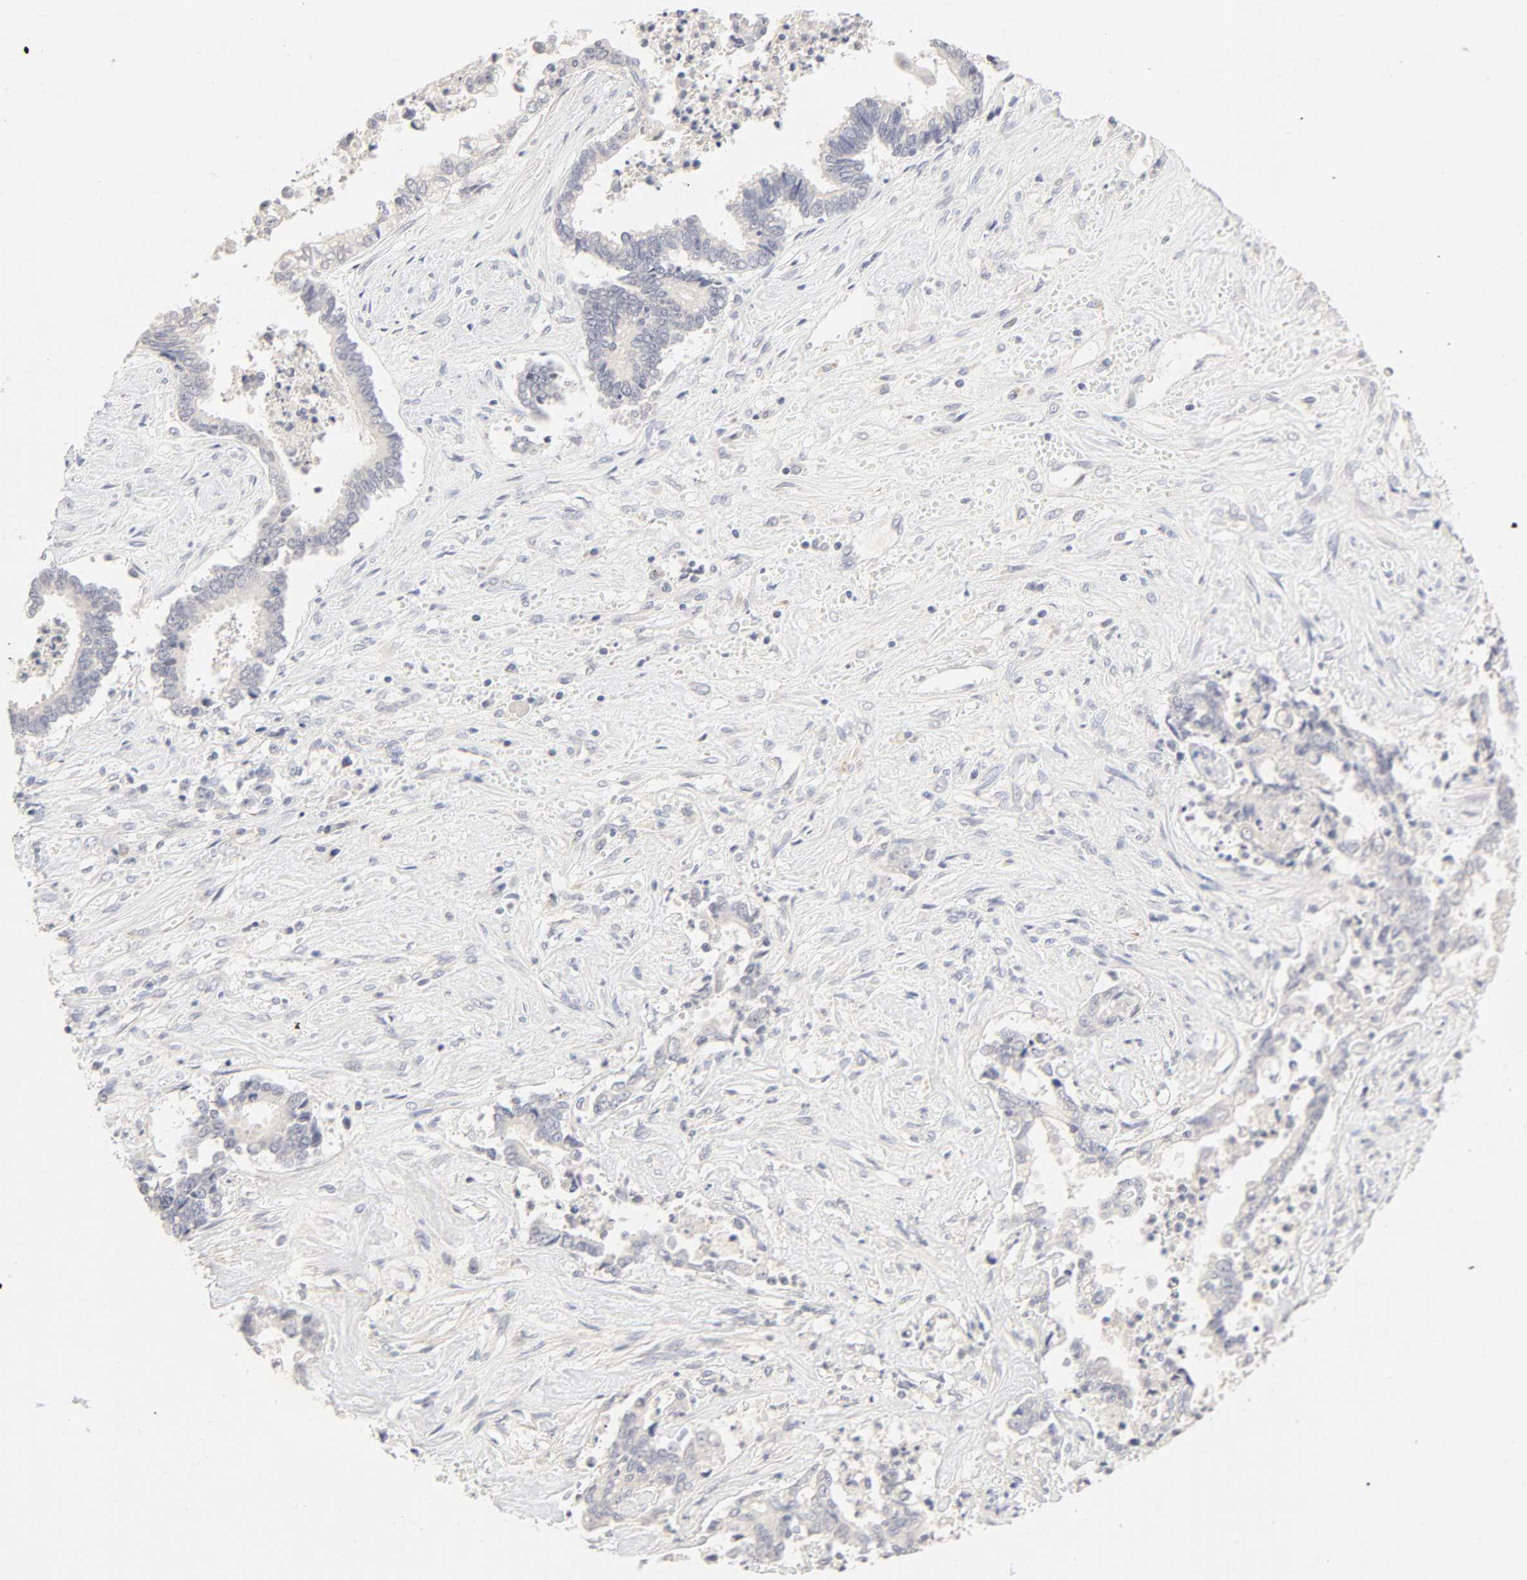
{"staining": {"intensity": "negative", "quantity": "none", "location": "none"}, "tissue": "liver cancer", "cell_type": "Tumor cells", "image_type": "cancer", "snomed": [{"axis": "morphology", "description": "Cholangiocarcinoma"}, {"axis": "topography", "description": "Liver"}], "caption": "Tumor cells are negative for protein expression in human liver cancer.", "gene": "CYP4B1", "patient": {"sex": "male", "age": 57}}